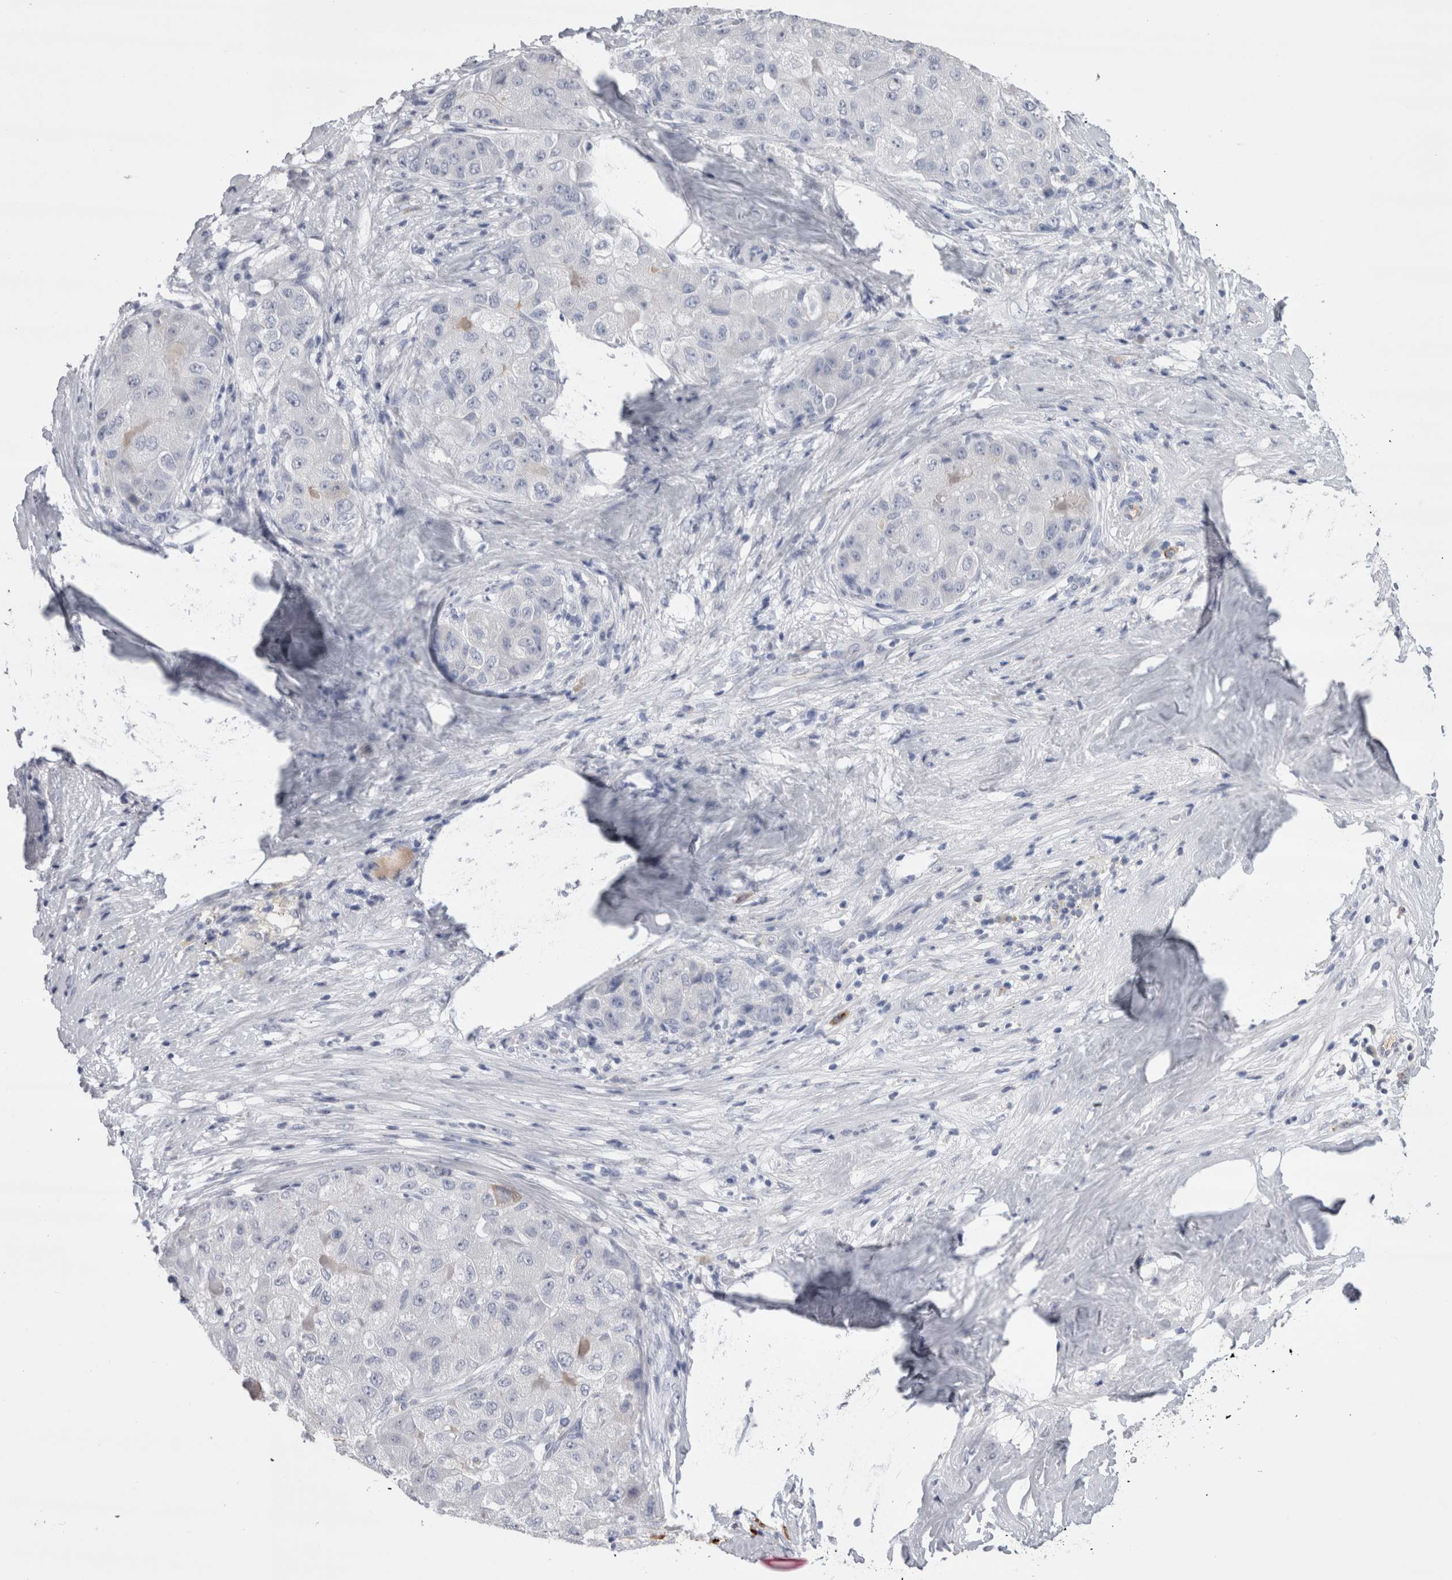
{"staining": {"intensity": "negative", "quantity": "none", "location": "none"}, "tissue": "liver cancer", "cell_type": "Tumor cells", "image_type": "cancer", "snomed": [{"axis": "morphology", "description": "Carcinoma, Hepatocellular, NOS"}, {"axis": "topography", "description": "Liver"}], "caption": "A histopathology image of liver cancer (hepatocellular carcinoma) stained for a protein shows no brown staining in tumor cells. (Immunohistochemistry, brightfield microscopy, high magnification).", "gene": "REG1A", "patient": {"sex": "male", "age": 80}}